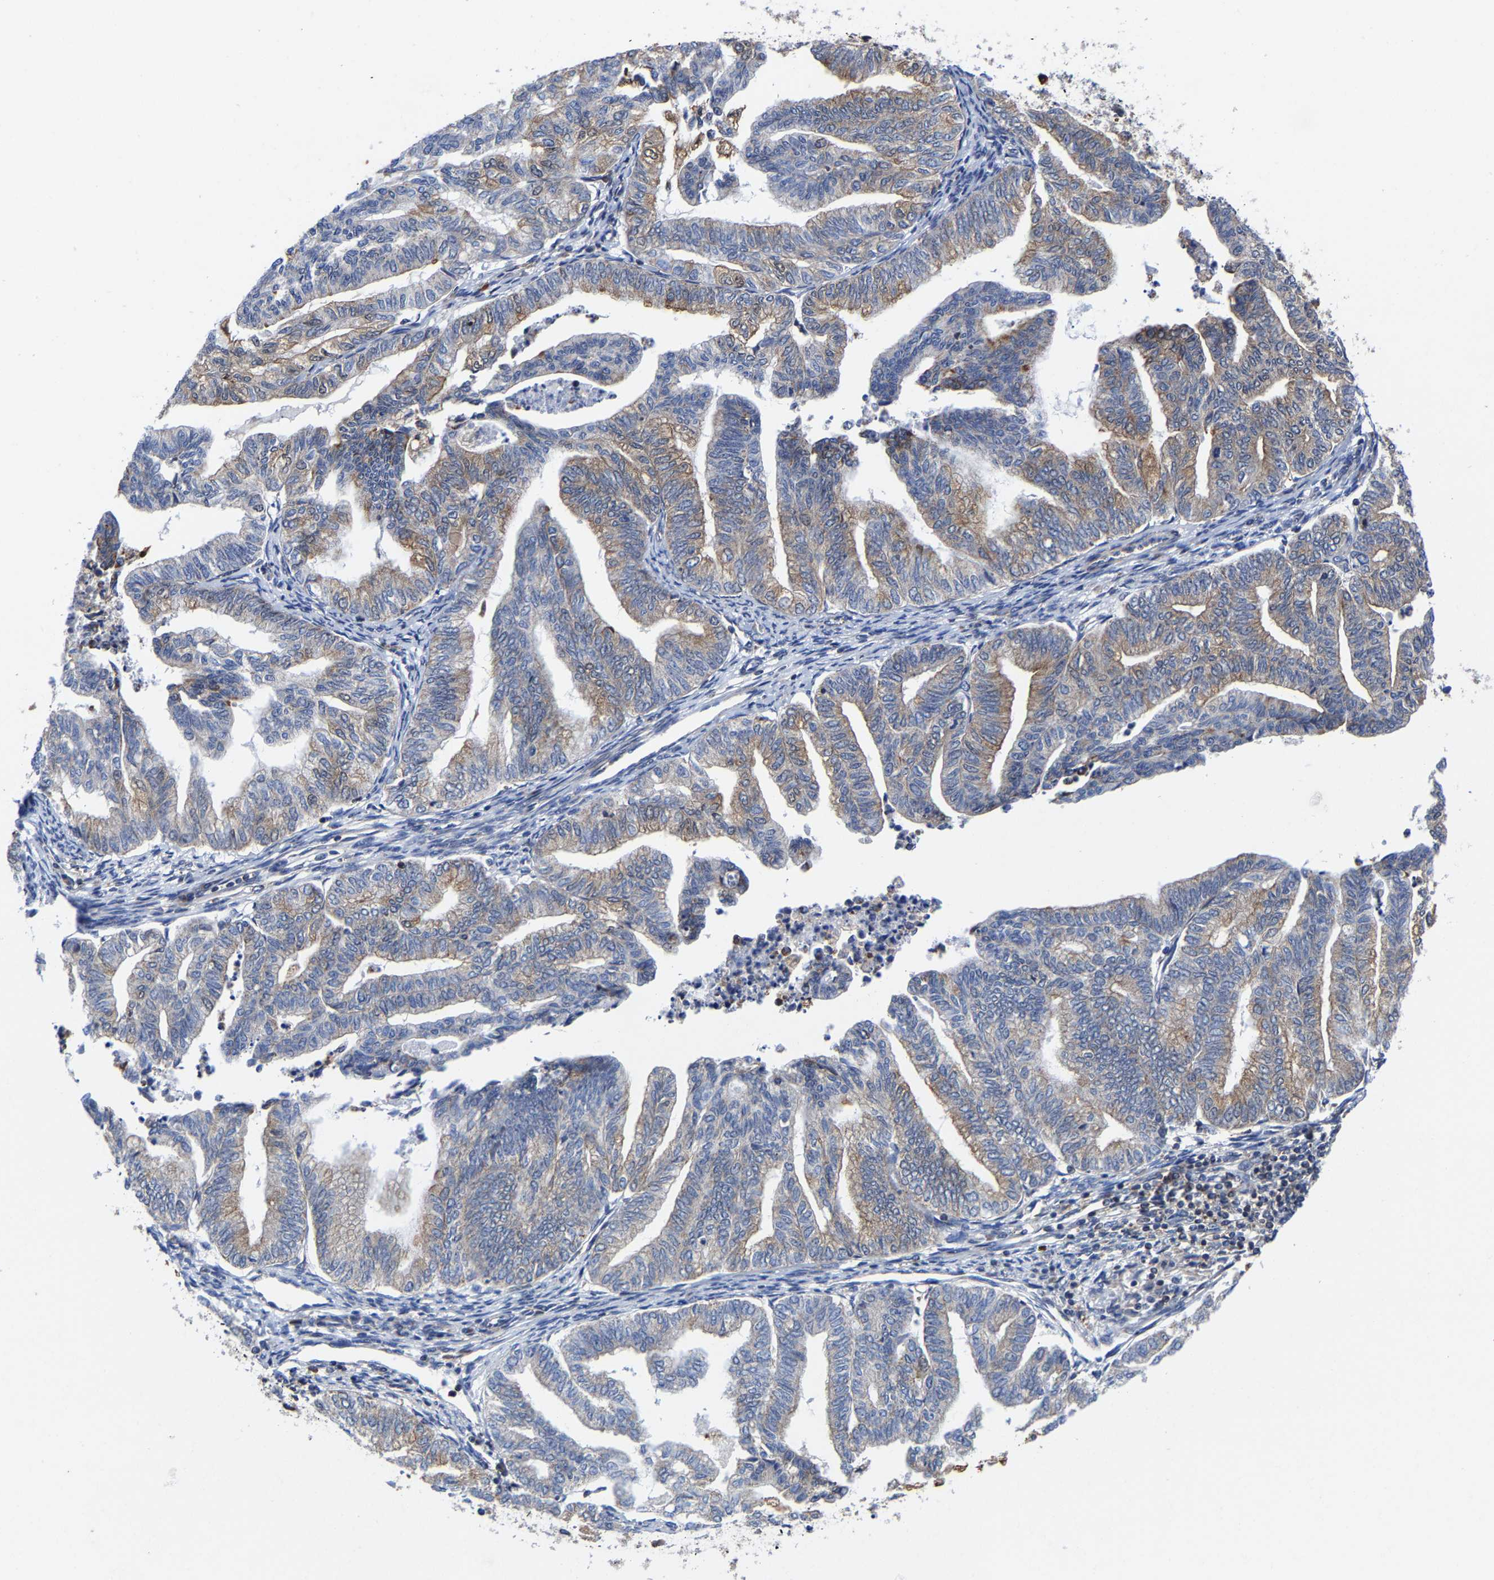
{"staining": {"intensity": "moderate", "quantity": "25%-75%", "location": "cytoplasmic/membranous"}, "tissue": "endometrial cancer", "cell_type": "Tumor cells", "image_type": "cancer", "snomed": [{"axis": "morphology", "description": "Adenocarcinoma, NOS"}, {"axis": "topography", "description": "Endometrium"}], "caption": "Endometrial adenocarcinoma stained for a protein exhibits moderate cytoplasmic/membranous positivity in tumor cells.", "gene": "PFKFB3", "patient": {"sex": "female", "age": 79}}